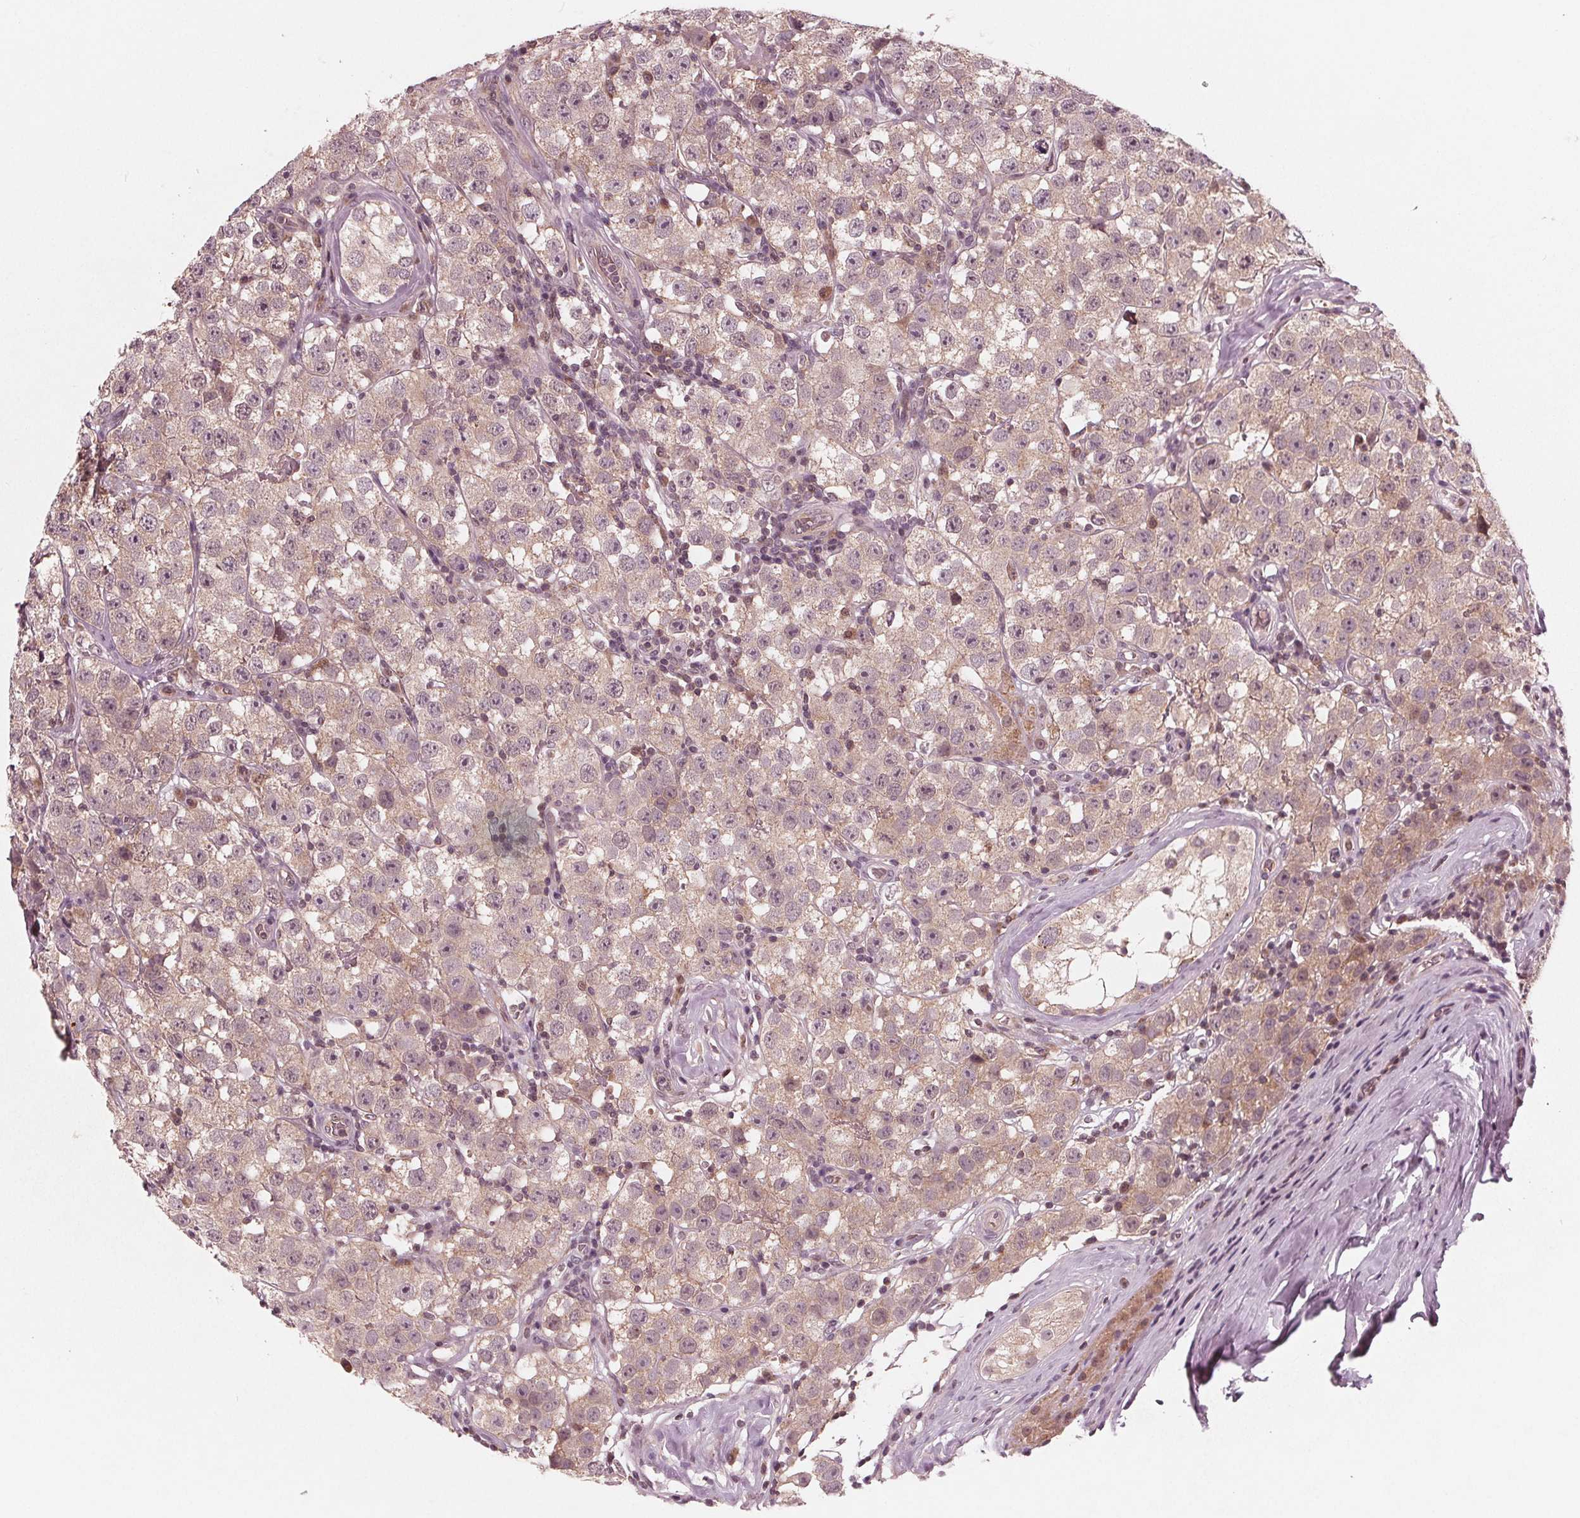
{"staining": {"intensity": "weak", "quantity": ">75%", "location": "cytoplasmic/membranous"}, "tissue": "testis cancer", "cell_type": "Tumor cells", "image_type": "cancer", "snomed": [{"axis": "morphology", "description": "Seminoma, NOS"}, {"axis": "topography", "description": "Testis"}], "caption": "High-power microscopy captured an immunohistochemistry (IHC) micrograph of testis cancer (seminoma), revealing weak cytoplasmic/membranous expression in about >75% of tumor cells.", "gene": "UBALD1", "patient": {"sex": "male", "age": 34}}